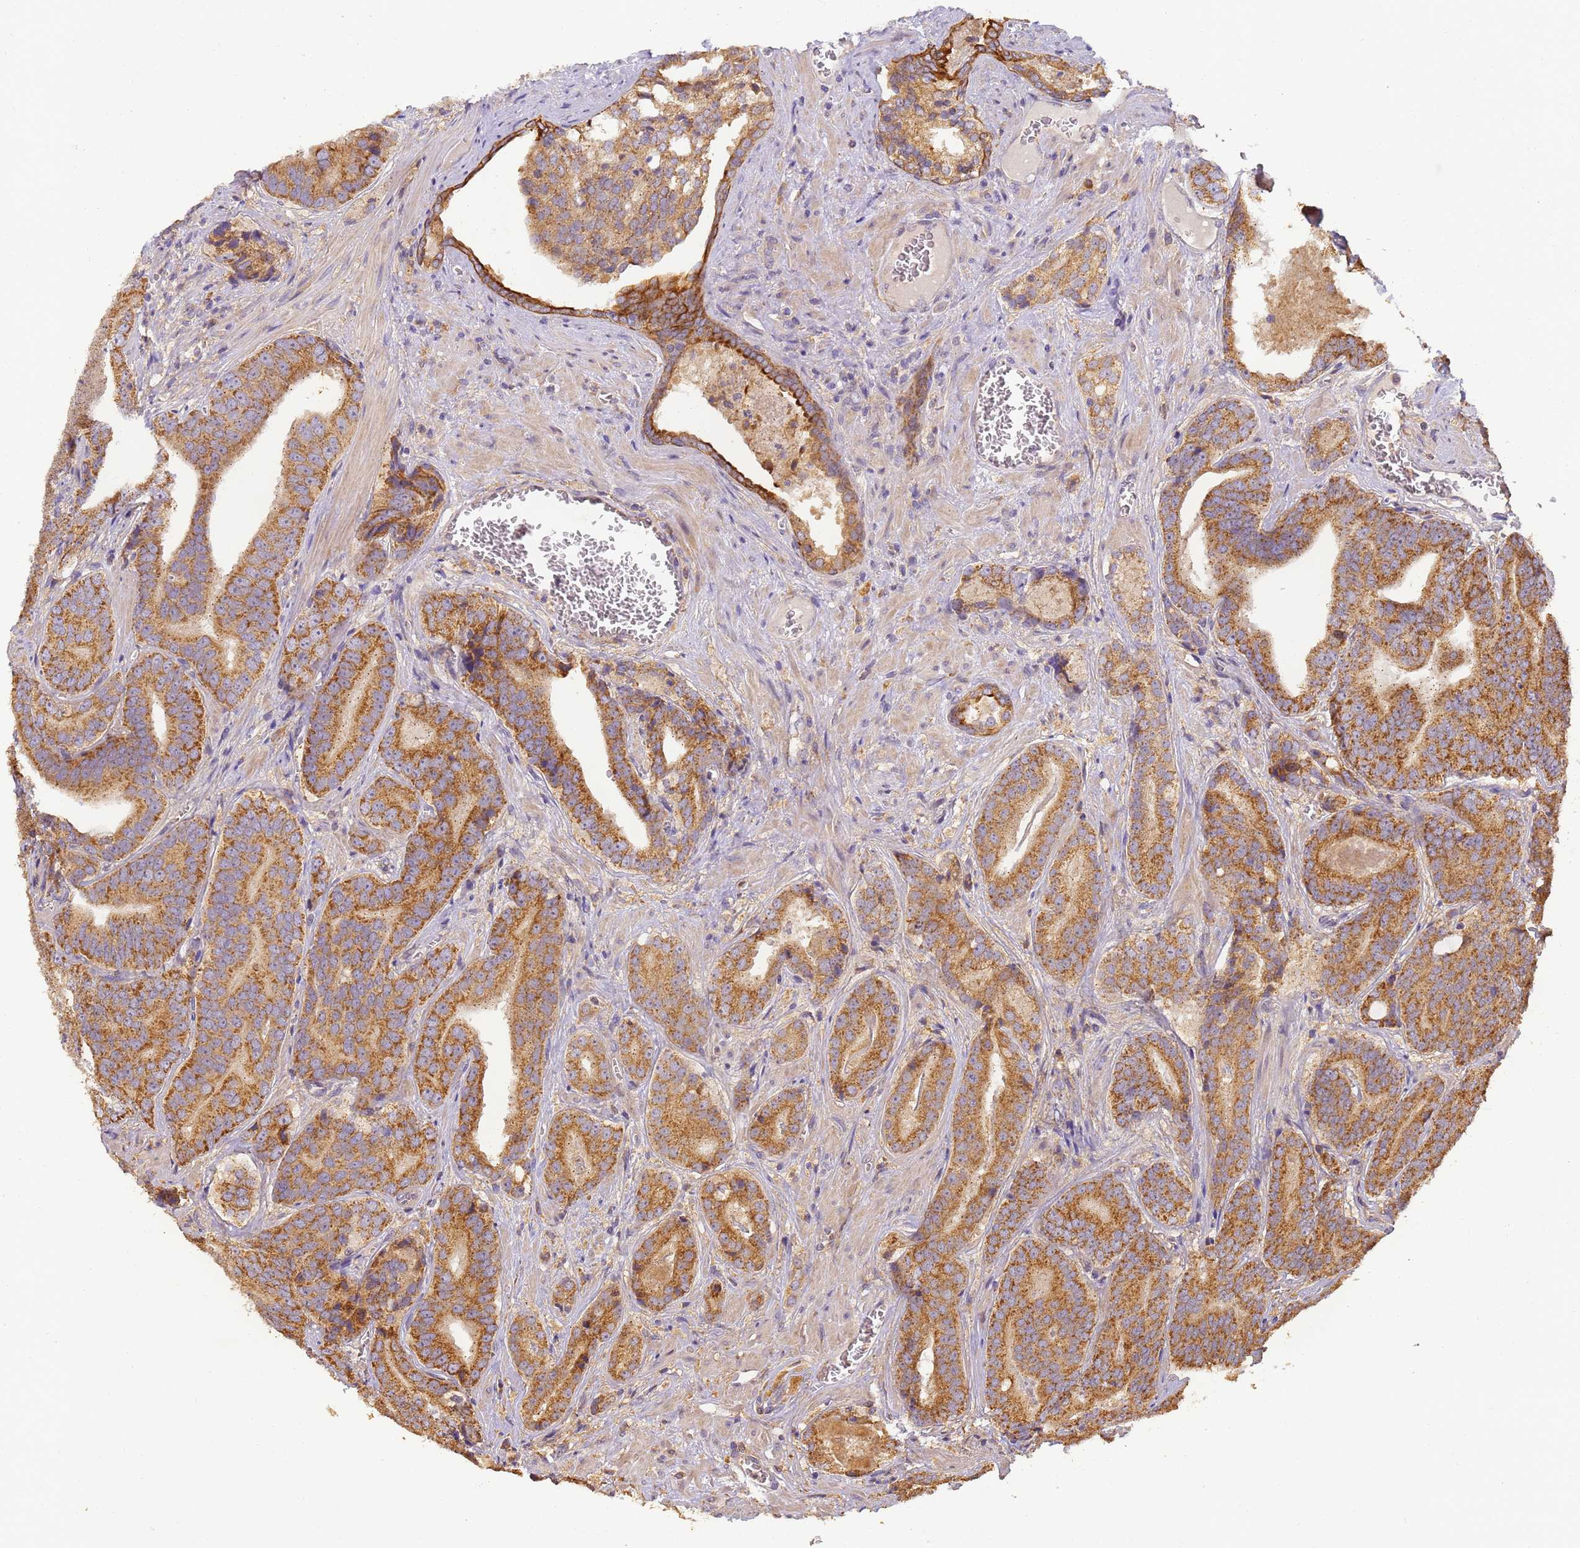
{"staining": {"intensity": "moderate", "quantity": ">75%", "location": "cytoplasmic/membranous"}, "tissue": "prostate cancer", "cell_type": "Tumor cells", "image_type": "cancer", "snomed": [{"axis": "morphology", "description": "Adenocarcinoma, High grade"}, {"axis": "topography", "description": "Prostate"}], "caption": "Prostate adenocarcinoma (high-grade) was stained to show a protein in brown. There is medium levels of moderate cytoplasmic/membranous staining in about >75% of tumor cells. (DAB = brown stain, brightfield microscopy at high magnification).", "gene": "TIGAR", "patient": {"sex": "male", "age": 55}}